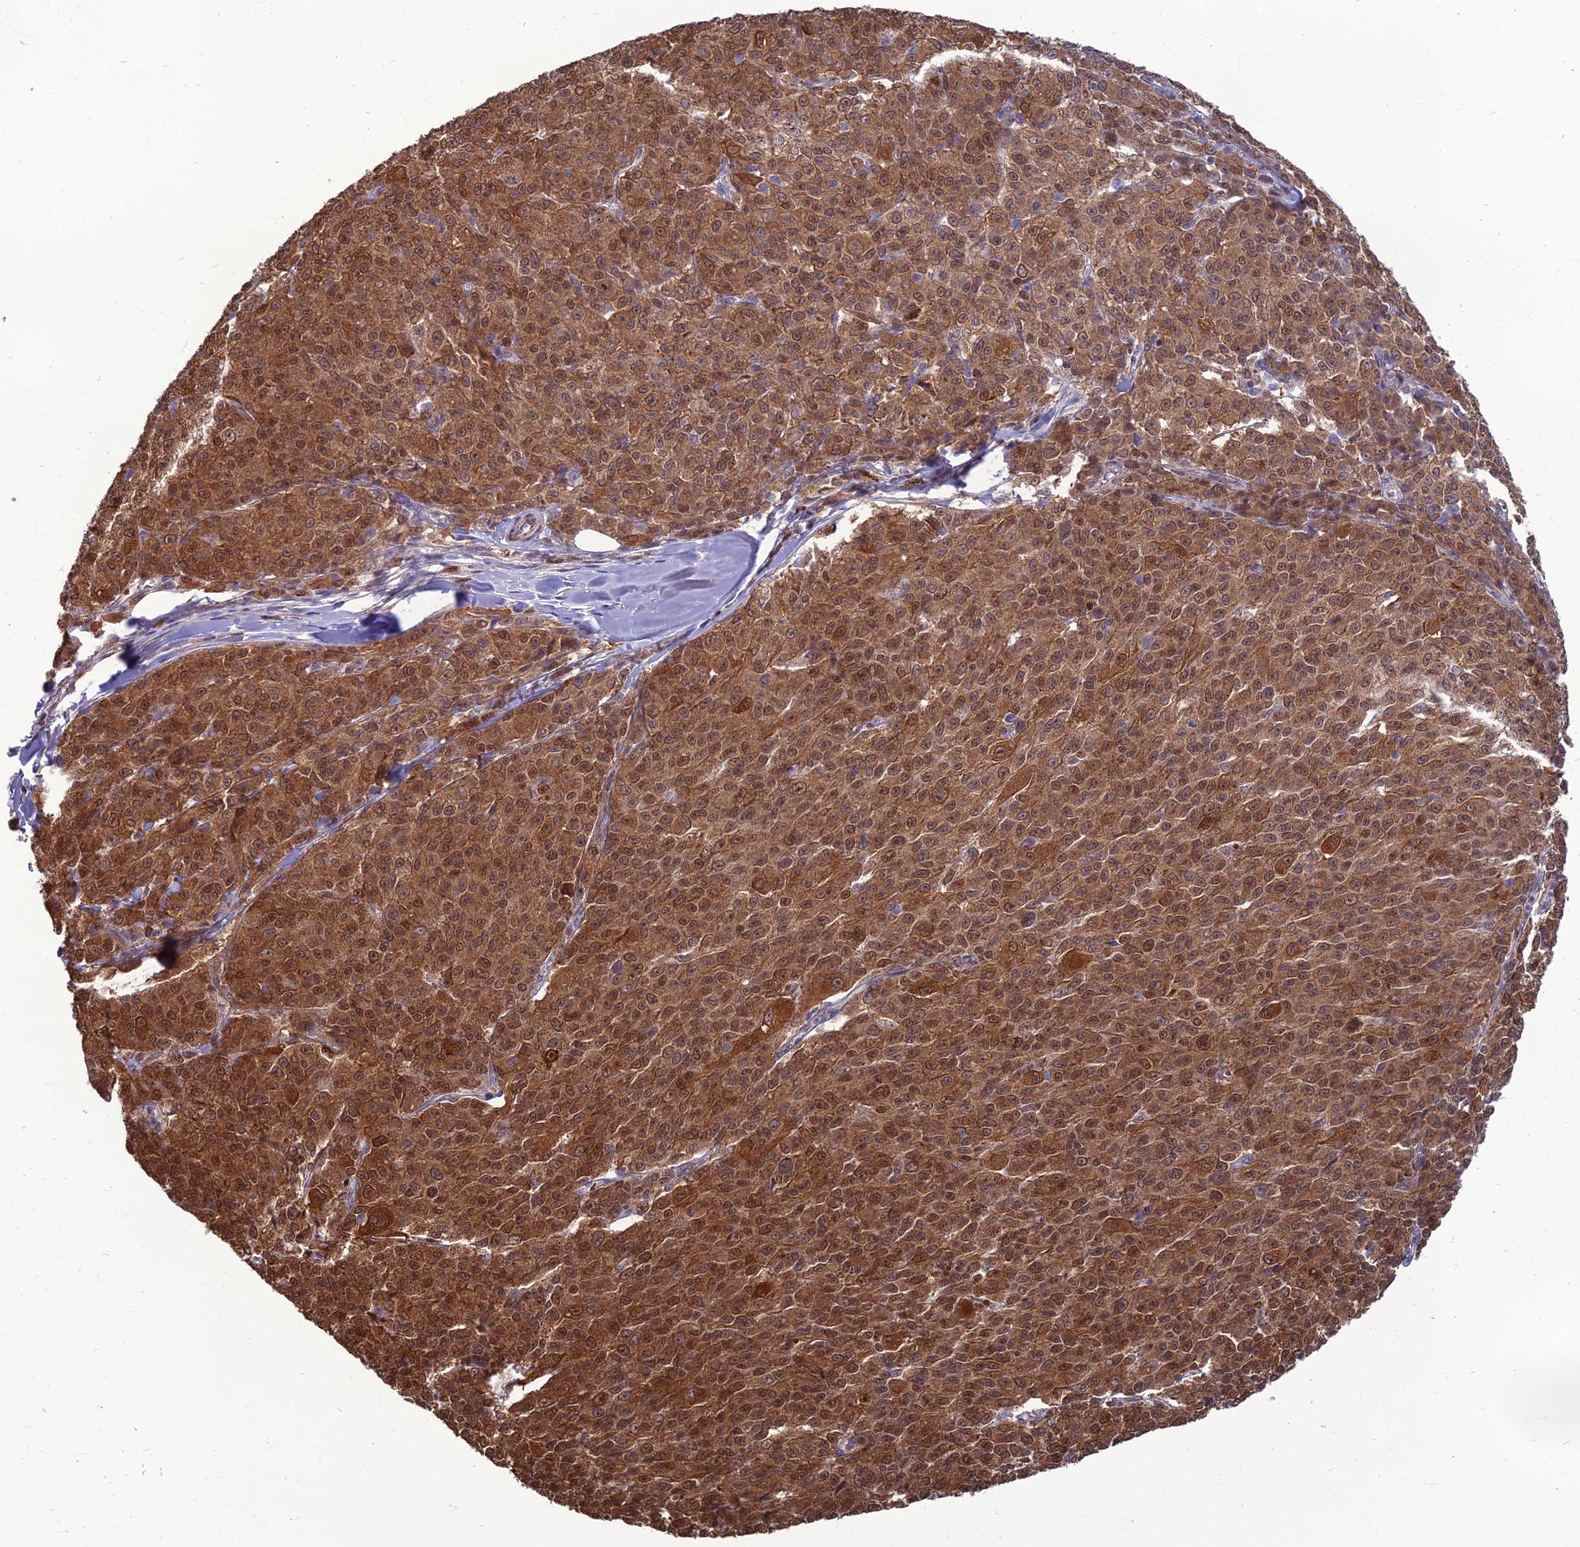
{"staining": {"intensity": "moderate", "quantity": ">75%", "location": "cytoplasmic/membranous,nuclear"}, "tissue": "melanoma", "cell_type": "Tumor cells", "image_type": "cancer", "snomed": [{"axis": "morphology", "description": "Malignant melanoma, NOS"}, {"axis": "topography", "description": "Skin"}], "caption": "This is an image of immunohistochemistry (IHC) staining of melanoma, which shows moderate expression in the cytoplasmic/membranous and nuclear of tumor cells.", "gene": "NR4A3", "patient": {"sex": "female", "age": 52}}